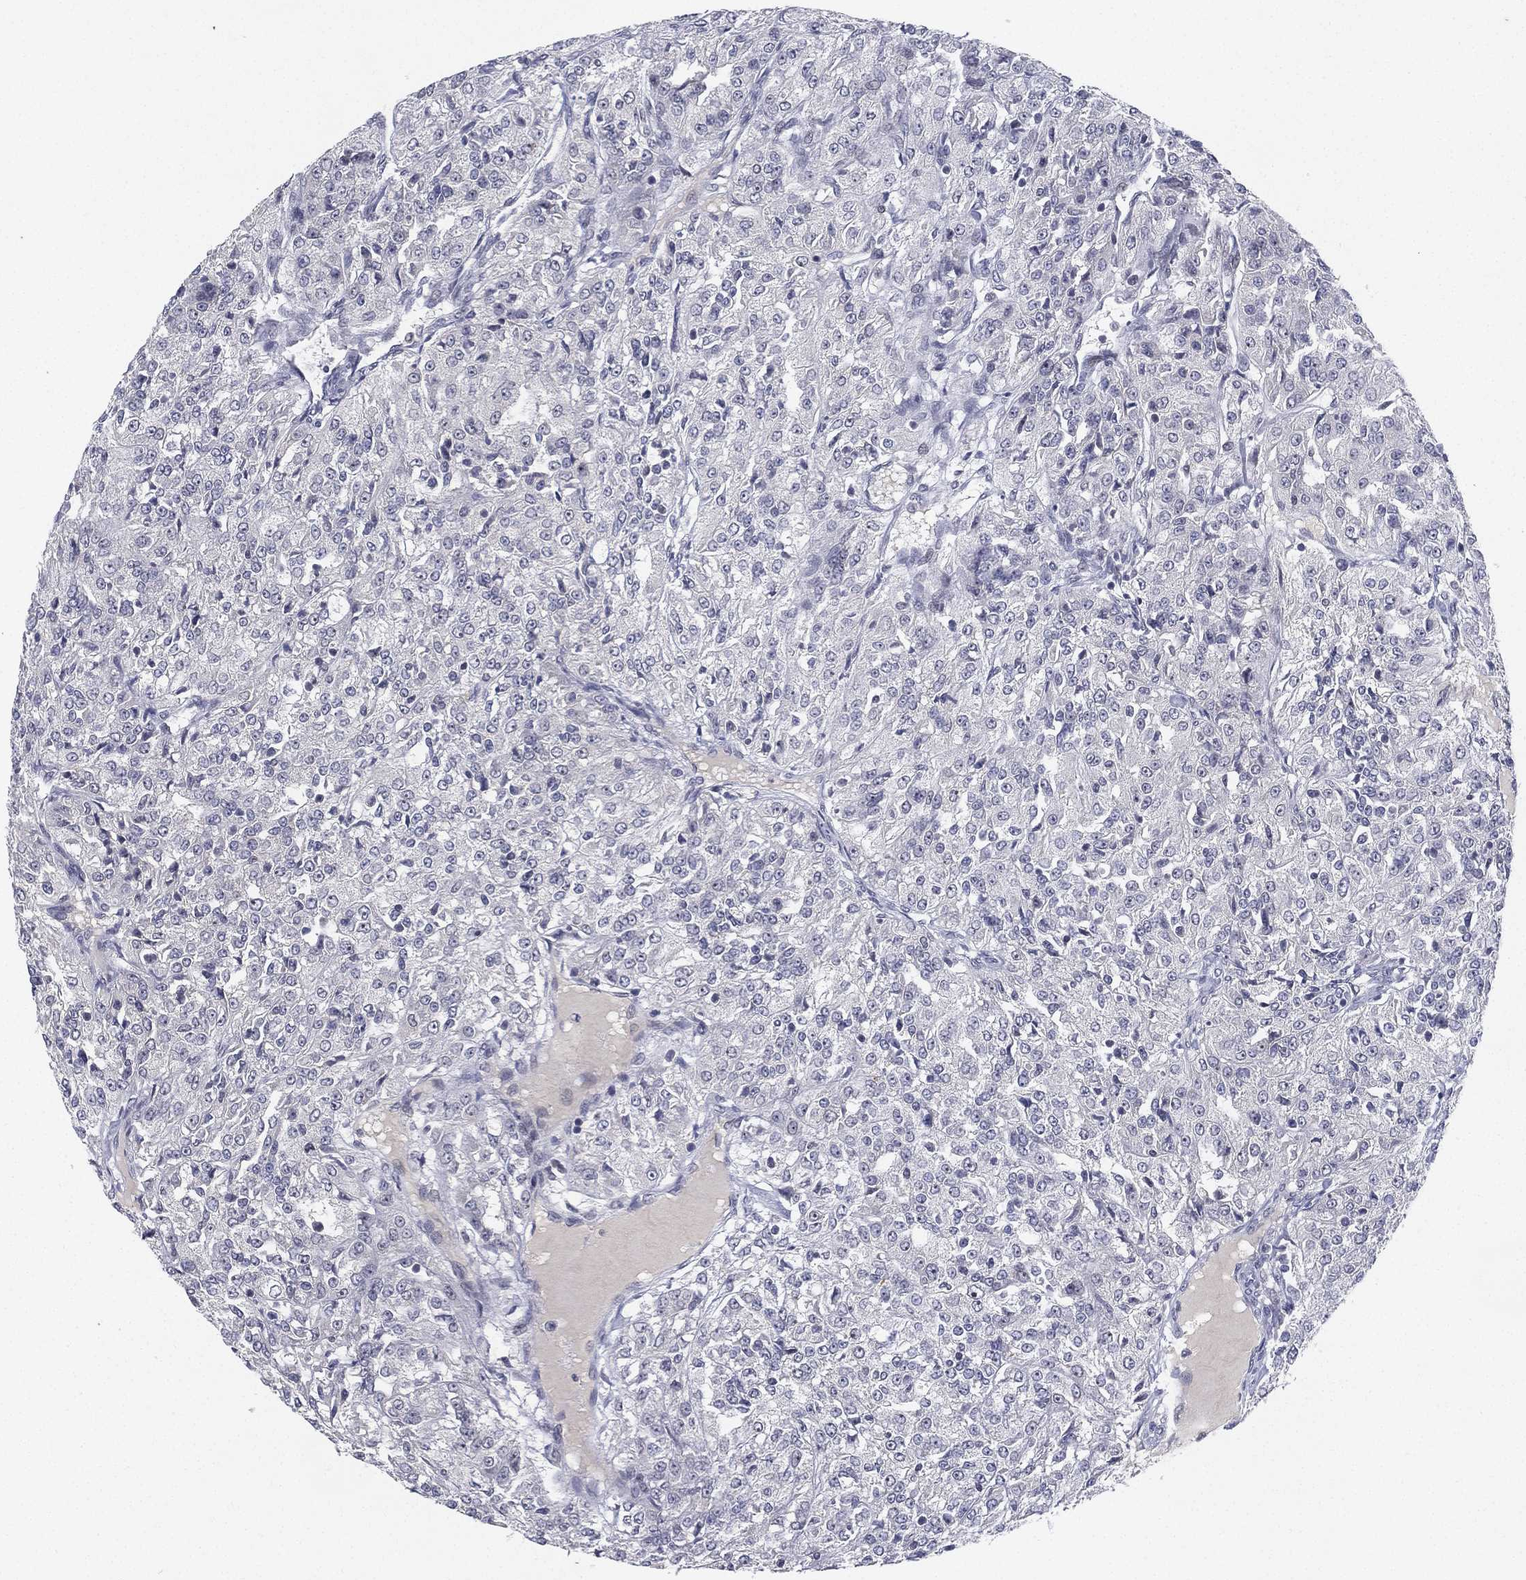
{"staining": {"intensity": "negative", "quantity": "none", "location": "none"}, "tissue": "renal cancer", "cell_type": "Tumor cells", "image_type": "cancer", "snomed": [{"axis": "morphology", "description": "Adenocarcinoma, NOS"}, {"axis": "topography", "description": "Kidney"}], "caption": "Tumor cells show no significant expression in adenocarcinoma (renal). (Immunohistochemistry (ihc), brightfield microscopy, high magnification).", "gene": "MS4A8", "patient": {"sex": "female", "age": 63}}